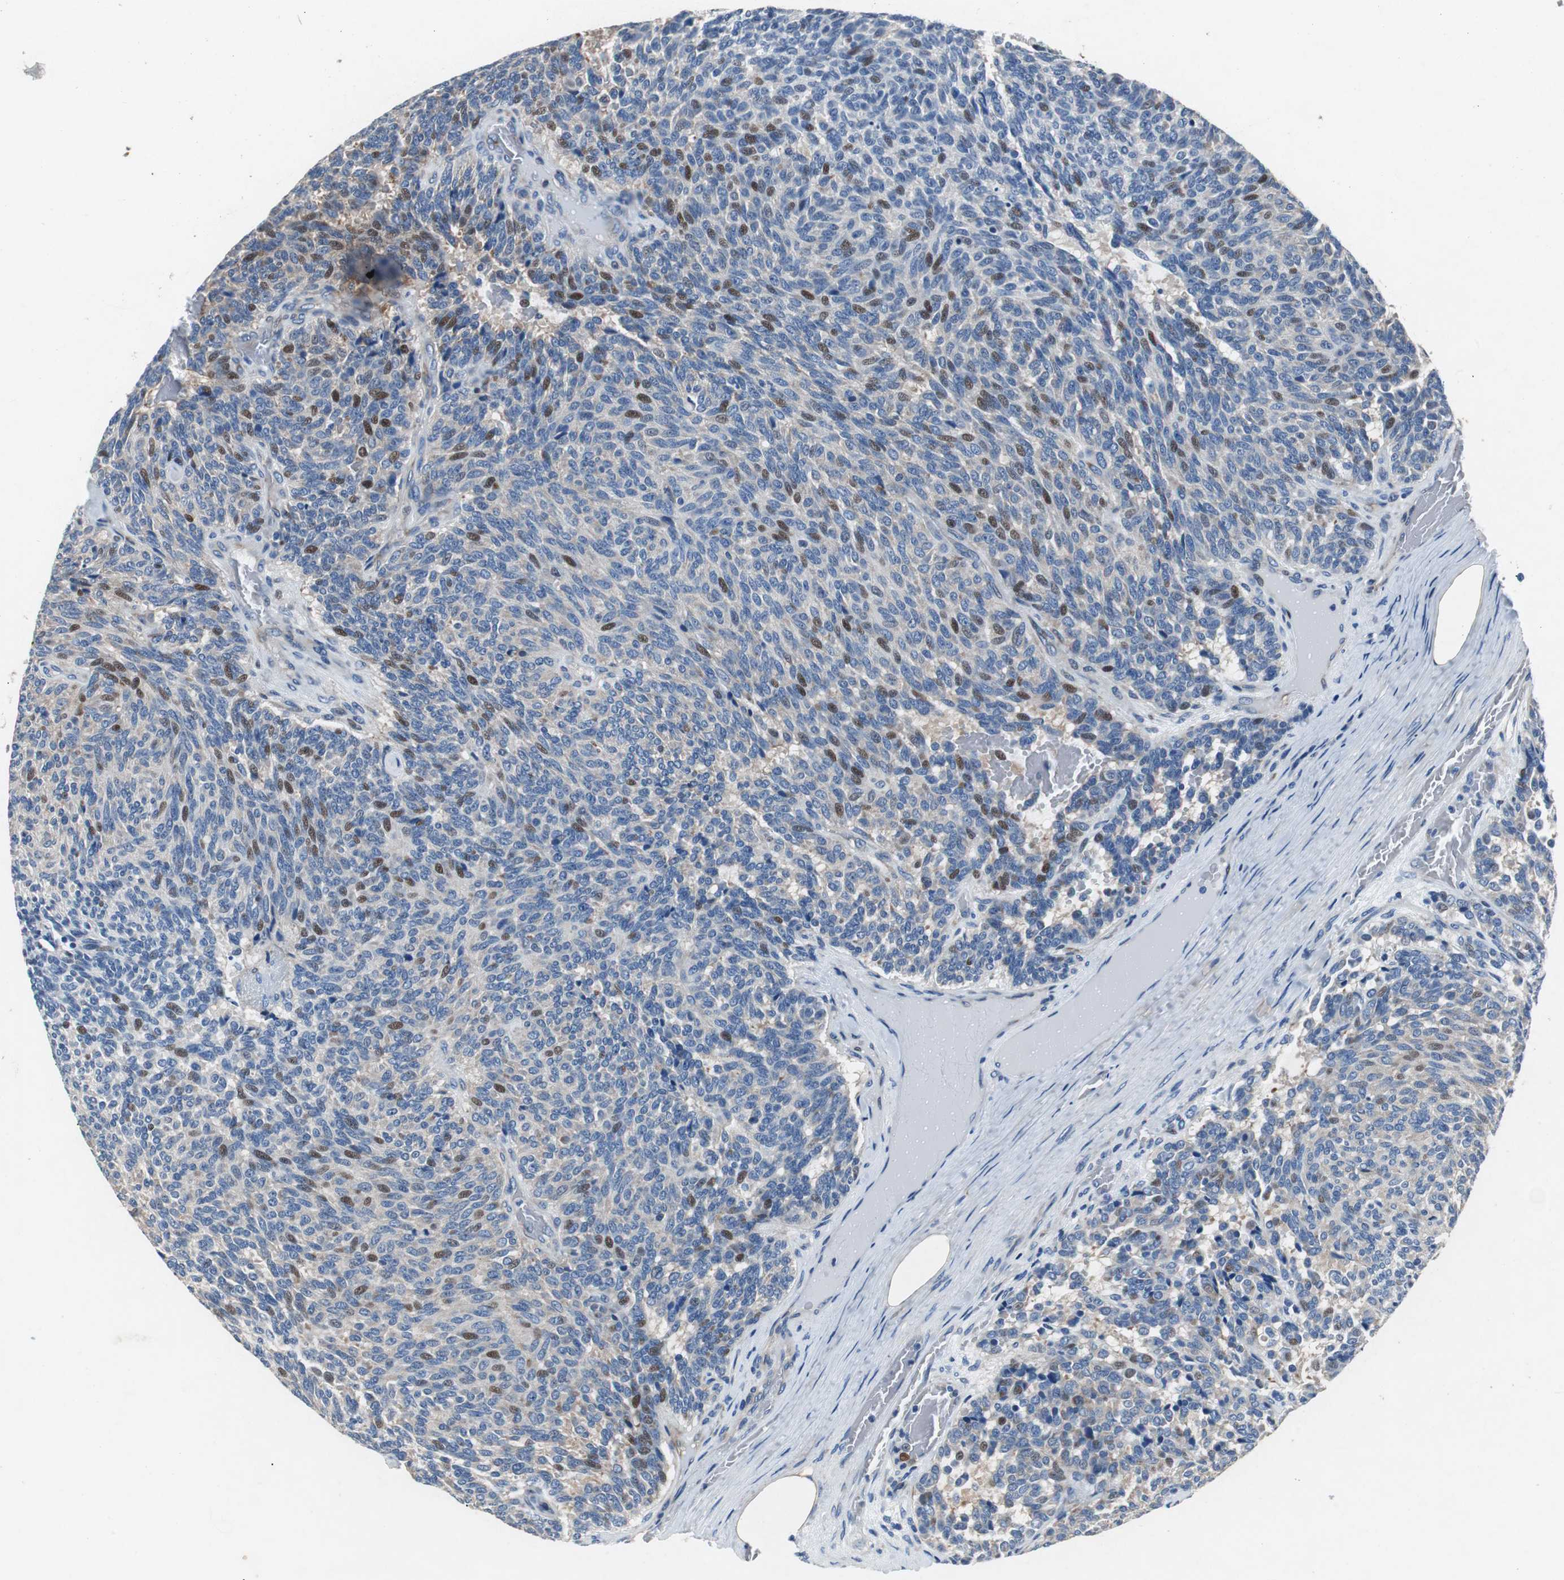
{"staining": {"intensity": "moderate", "quantity": "<25%", "location": "nuclear"}, "tissue": "carcinoid", "cell_type": "Tumor cells", "image_type": "cancer", "snomed": [{"axis": "morphology", "description": "Carcinoid, malignant, NOS"}, {"axis": "topography", "description": "Pancreas"}], "caption": "The image exhibits a brown stain indicating the presence of a protein in the nuclear of tumor cells in carcinoid (malignant). (DAB (3,3'-diaminobenzidine) = brown stain, brightfield microscopy at high magnification).", "gene": "RPL35", "patient": {"sex": "female", "age": 54}}